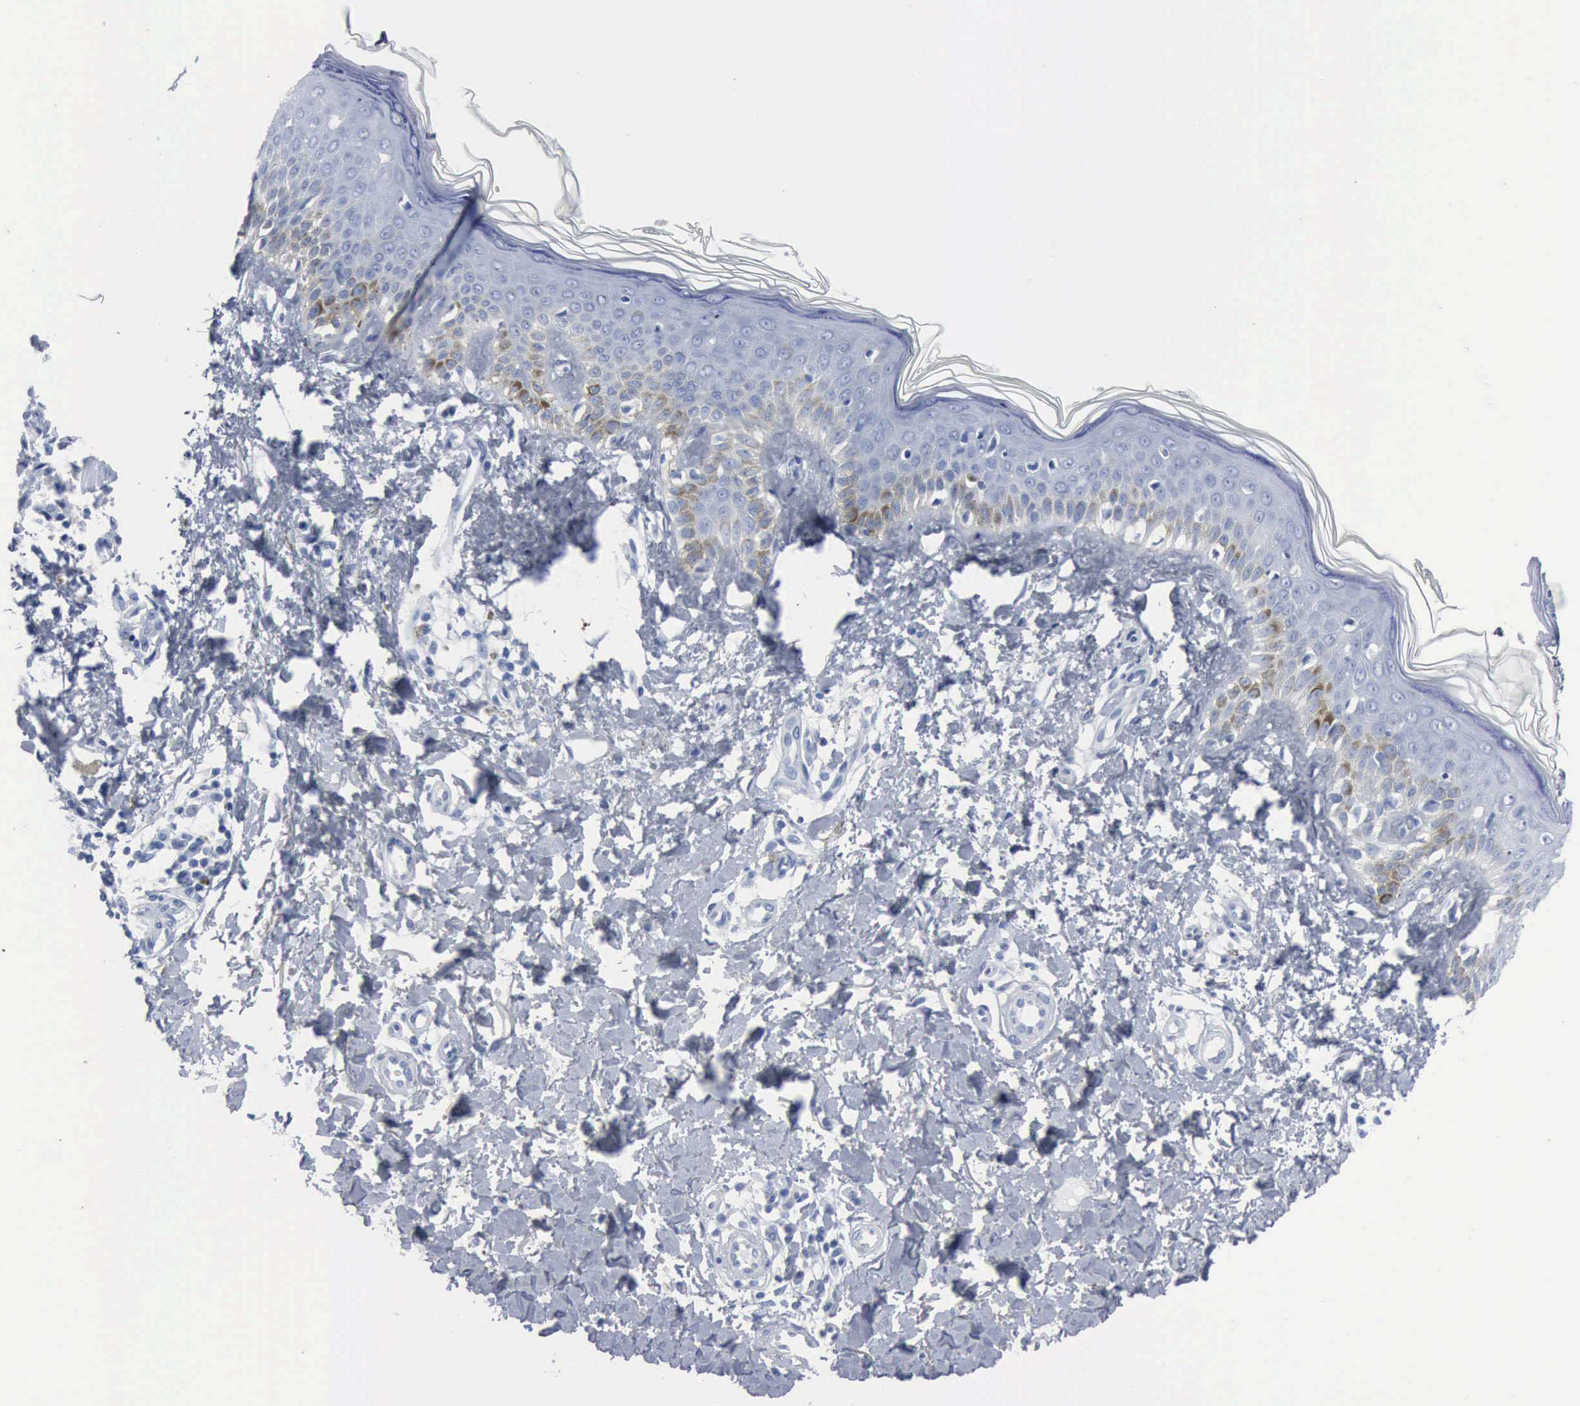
{"staining": {"intensity": "negative", "quantity": "none", "location": "none"}, "tissue": "melanoma", "cell_type": "Tumor cells", "image_type": "cancer", "snomed": [{"axis": "morphology", "description": "Malignant melanoma, NOS"}, {"axis": "topography", "description": "Skin"}], "caption": "A photomicrograph of malignant melanoma stained for a protein demonstrates no brown staining in tumor cells. (DAB (3,3'-diaminobenzidine) IHC, high magnification).", "gene": "DMD", "patient": {"sex": "male", "age": 49}}